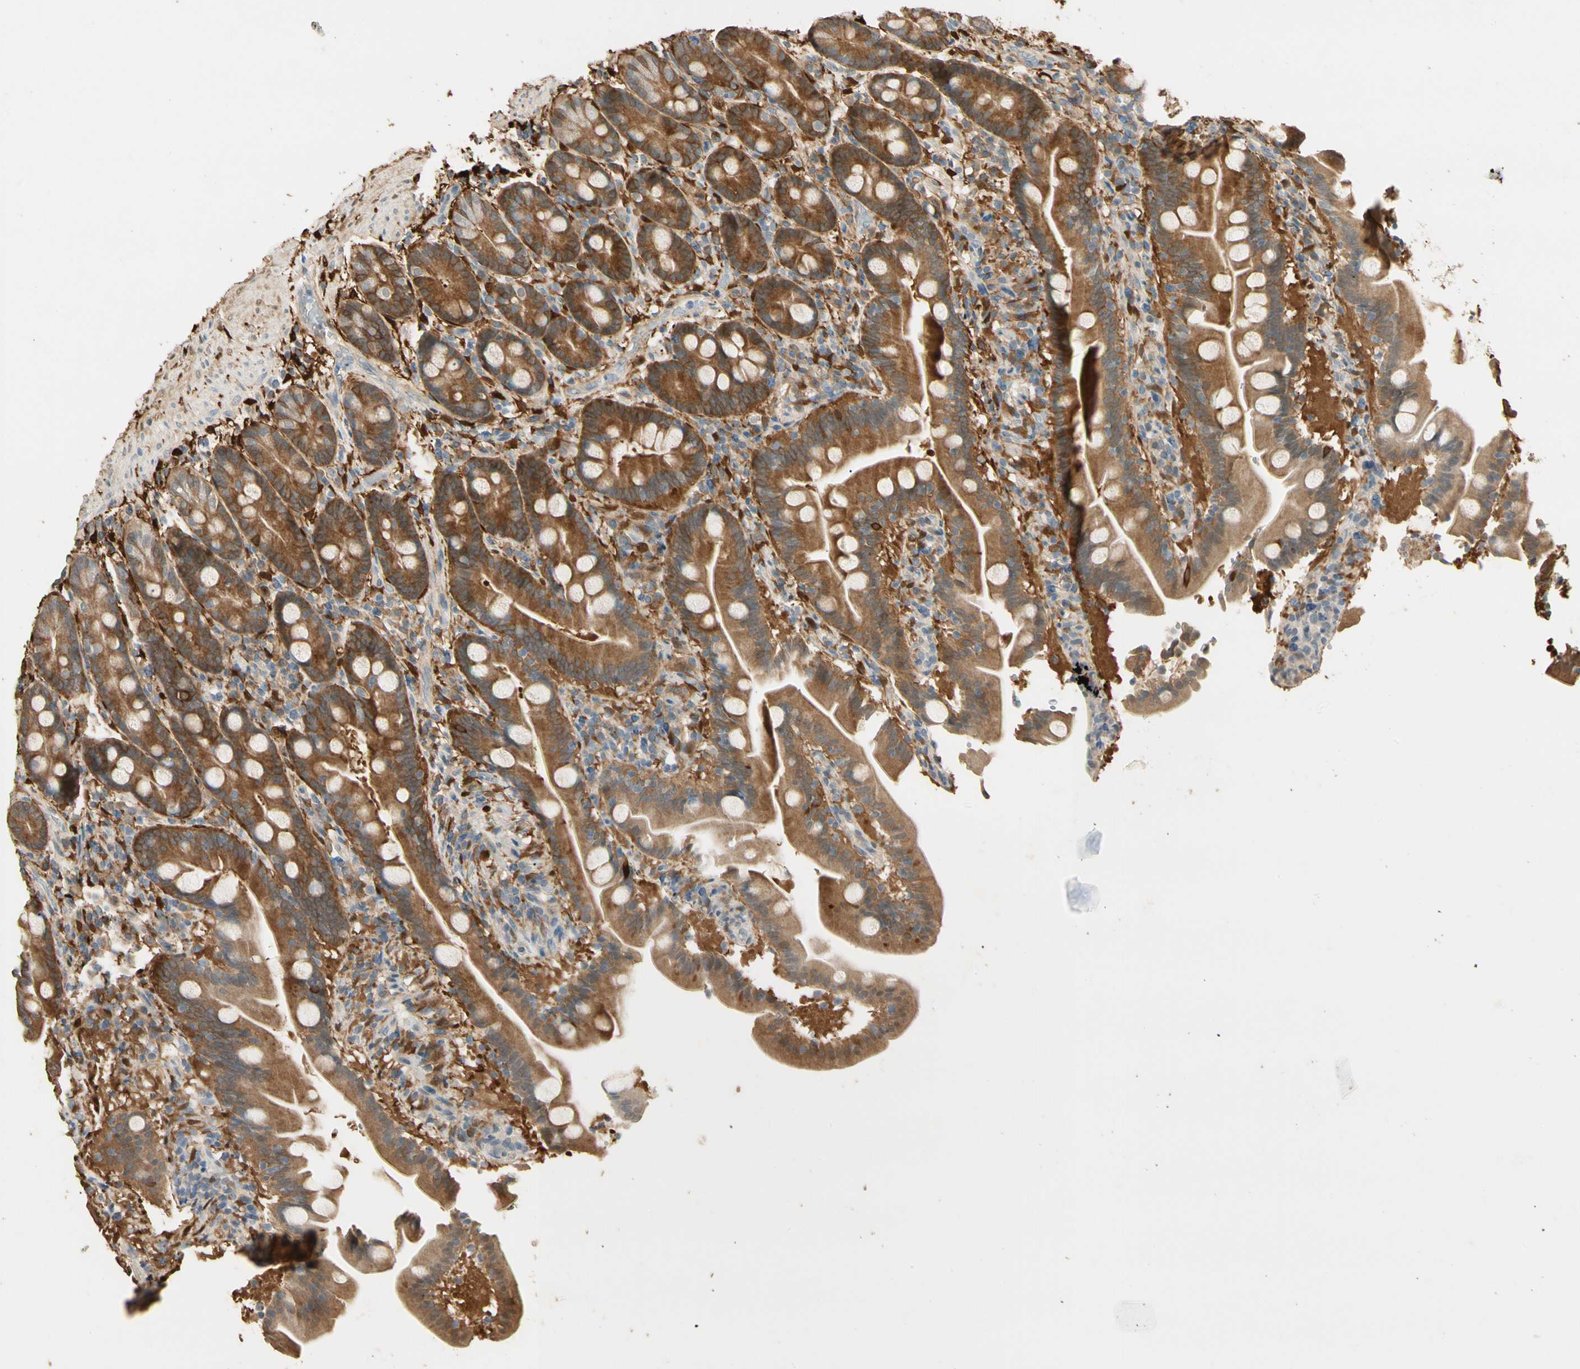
{"staining": {"intensity": "moderate", "quantity": ">75%", "location": "cytoplasmic/membranous"}, "tissue": "duodenum", "cell_type": "Glandular cells", "image_type": "normal", "snomed": [{"axis": "morphology", "description": "Normal tissue, NOS"}, {"axis": "topography", "description": "Duodenum"}], "caption": "High-magnification brightfield microscopy of benign duodenum stained with DAB (3,3'-diaminobenzidine) (brown) and counterstained with hematoxylin (blue). glandular cells exhibit moderate cytoplasmic/membranous expression is identified in about>75% of cells. The staining is performed using DAB (3,3'-diaminobenzidine) brown chromogen to label protein expression. The nuclei are counter-stained blue using hematoxylin.", "gene": "GNE", "patient": {"sex": "male", "age": 54}}